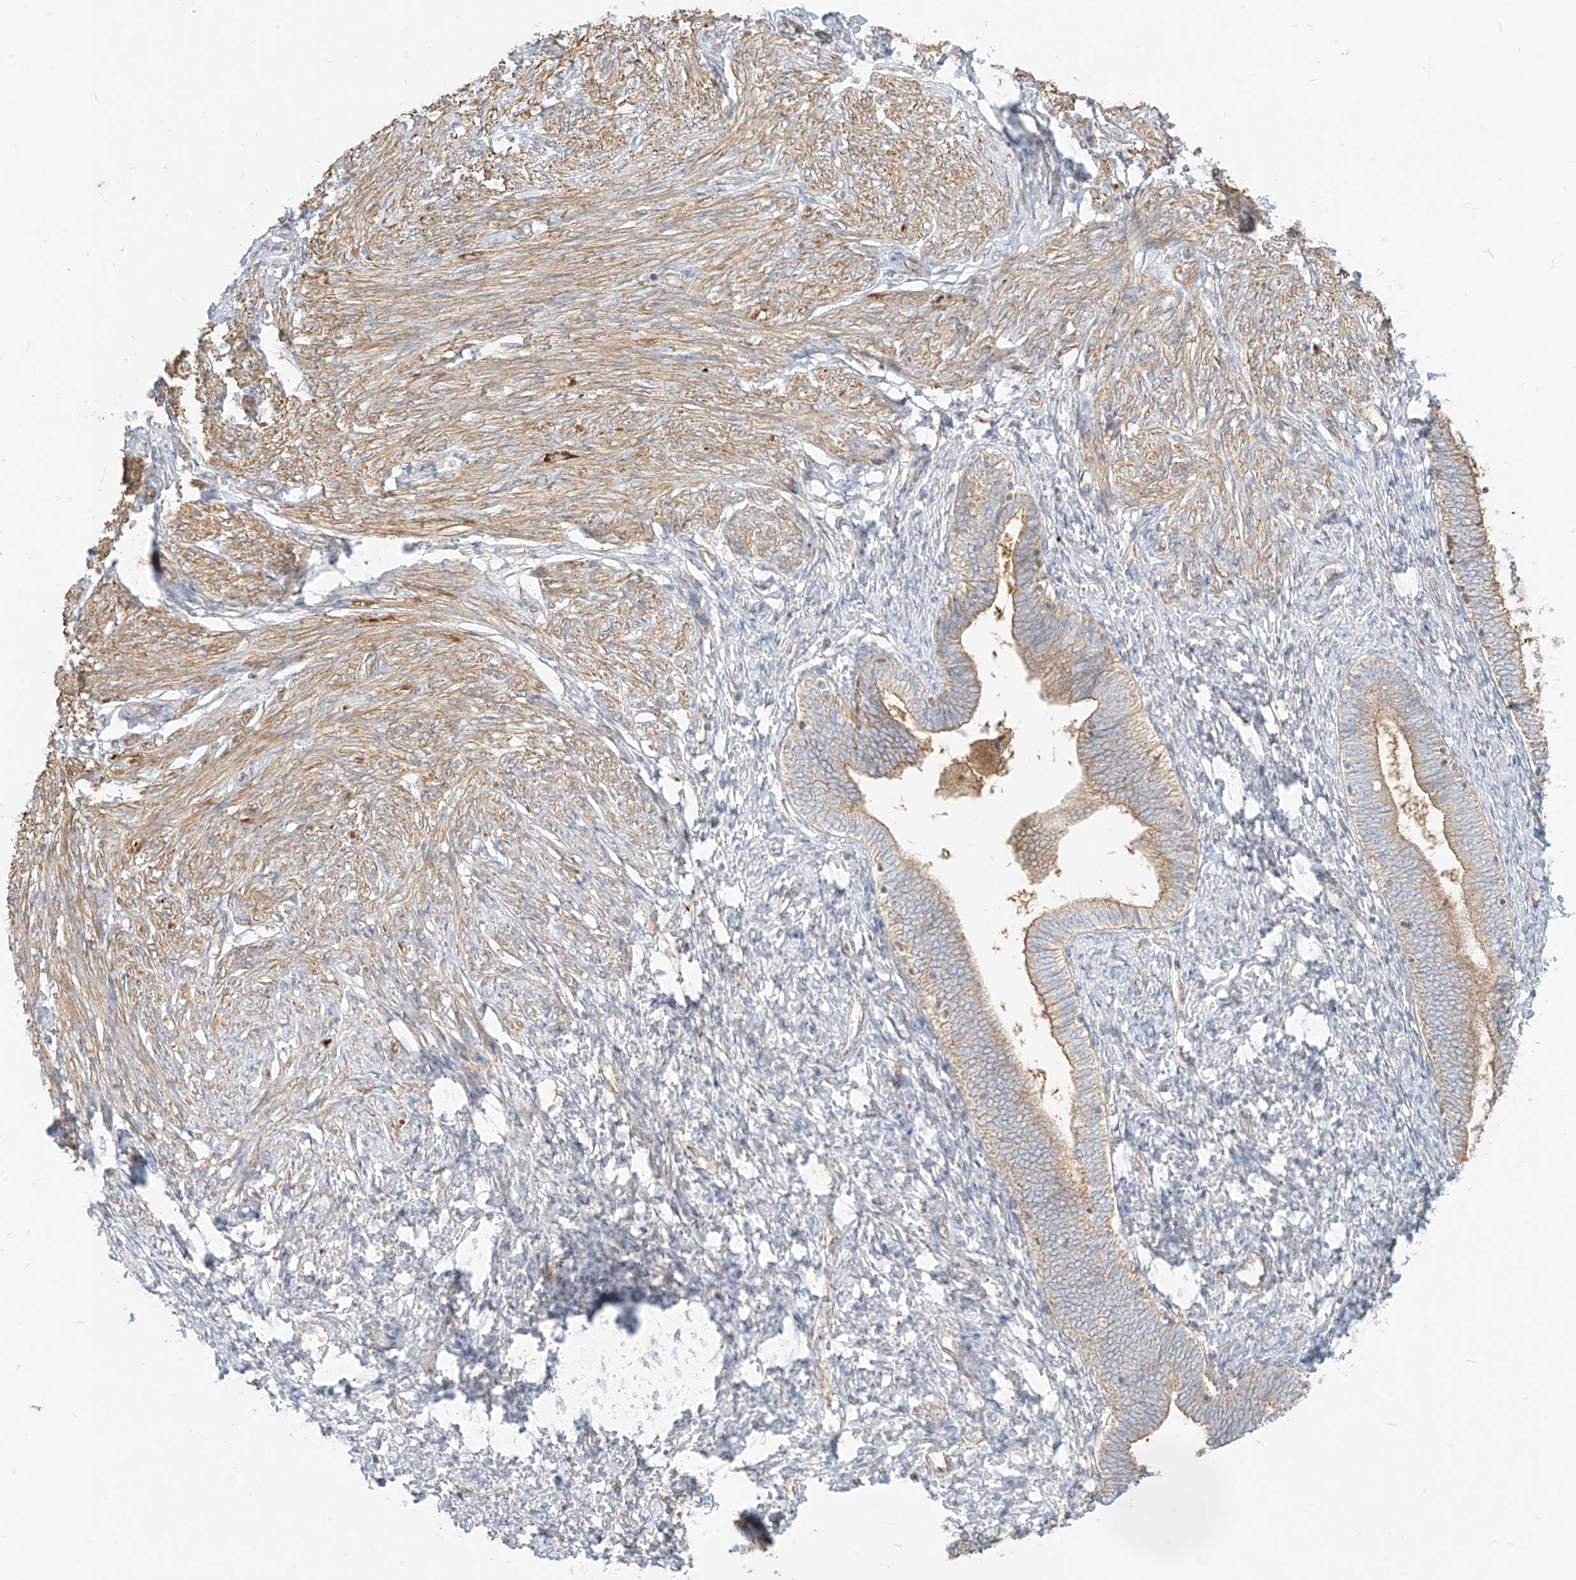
{"staining": {"intensity": "moderate", "quantity": "<25%", "location": "cytoplasmic/membranous"}, "tissue": "endometrium", "cell_type": "Cells in endometrial stroma", "image_type": "normal", "snomed": [{"axis": "morphology", "description": "Normal tissue, NOS"}, {"axis": "topography", "description": "Endometrium"}], "caption": "Protein analysis of benign endometrium reveals moderate cytoplasmic/membranous positivity in about <25% of cells in endometrial stroma.", "gene": "PLCL1", "patient": {"sex": "female", "age": 72}}